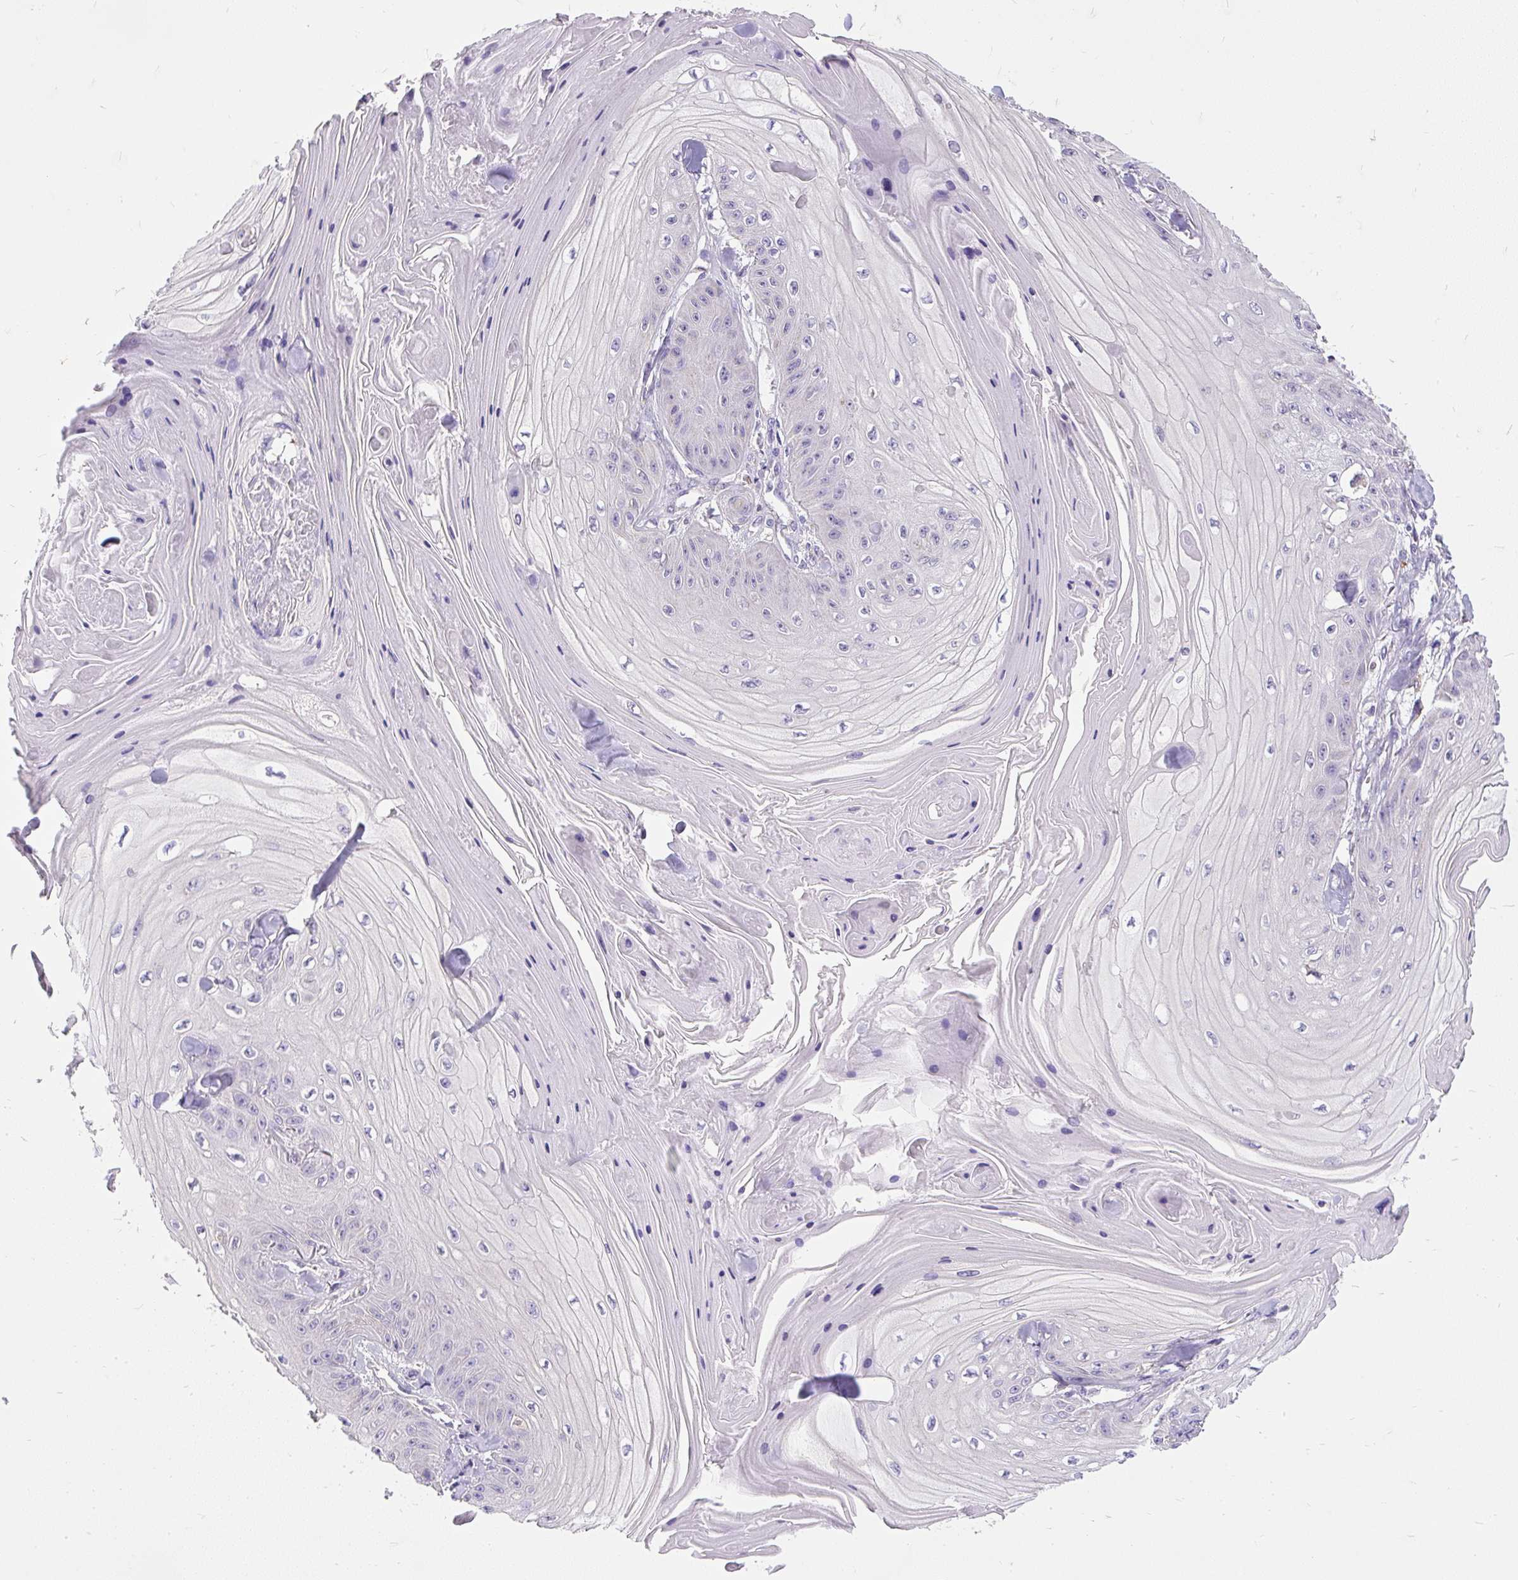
{"staining": {"intensity": "negative", "quantity": "none", "location": "none"}, "tissue": "skin cancer", "cell_type": "Tumor cells", "image_type": "cancer", "snomed": [{"axis": "morphology", "description": "Squamous cell carcinoma, NOS"}, {"axis": "topography", "description": "Skin"}], "caption": "Human skin cancer (squamous cell carcinoma) stained for a protein using IHC reveals no positivity in tumor cells.", "gene": "GBX1", "patient": {"sex": "male", "age": 74}}